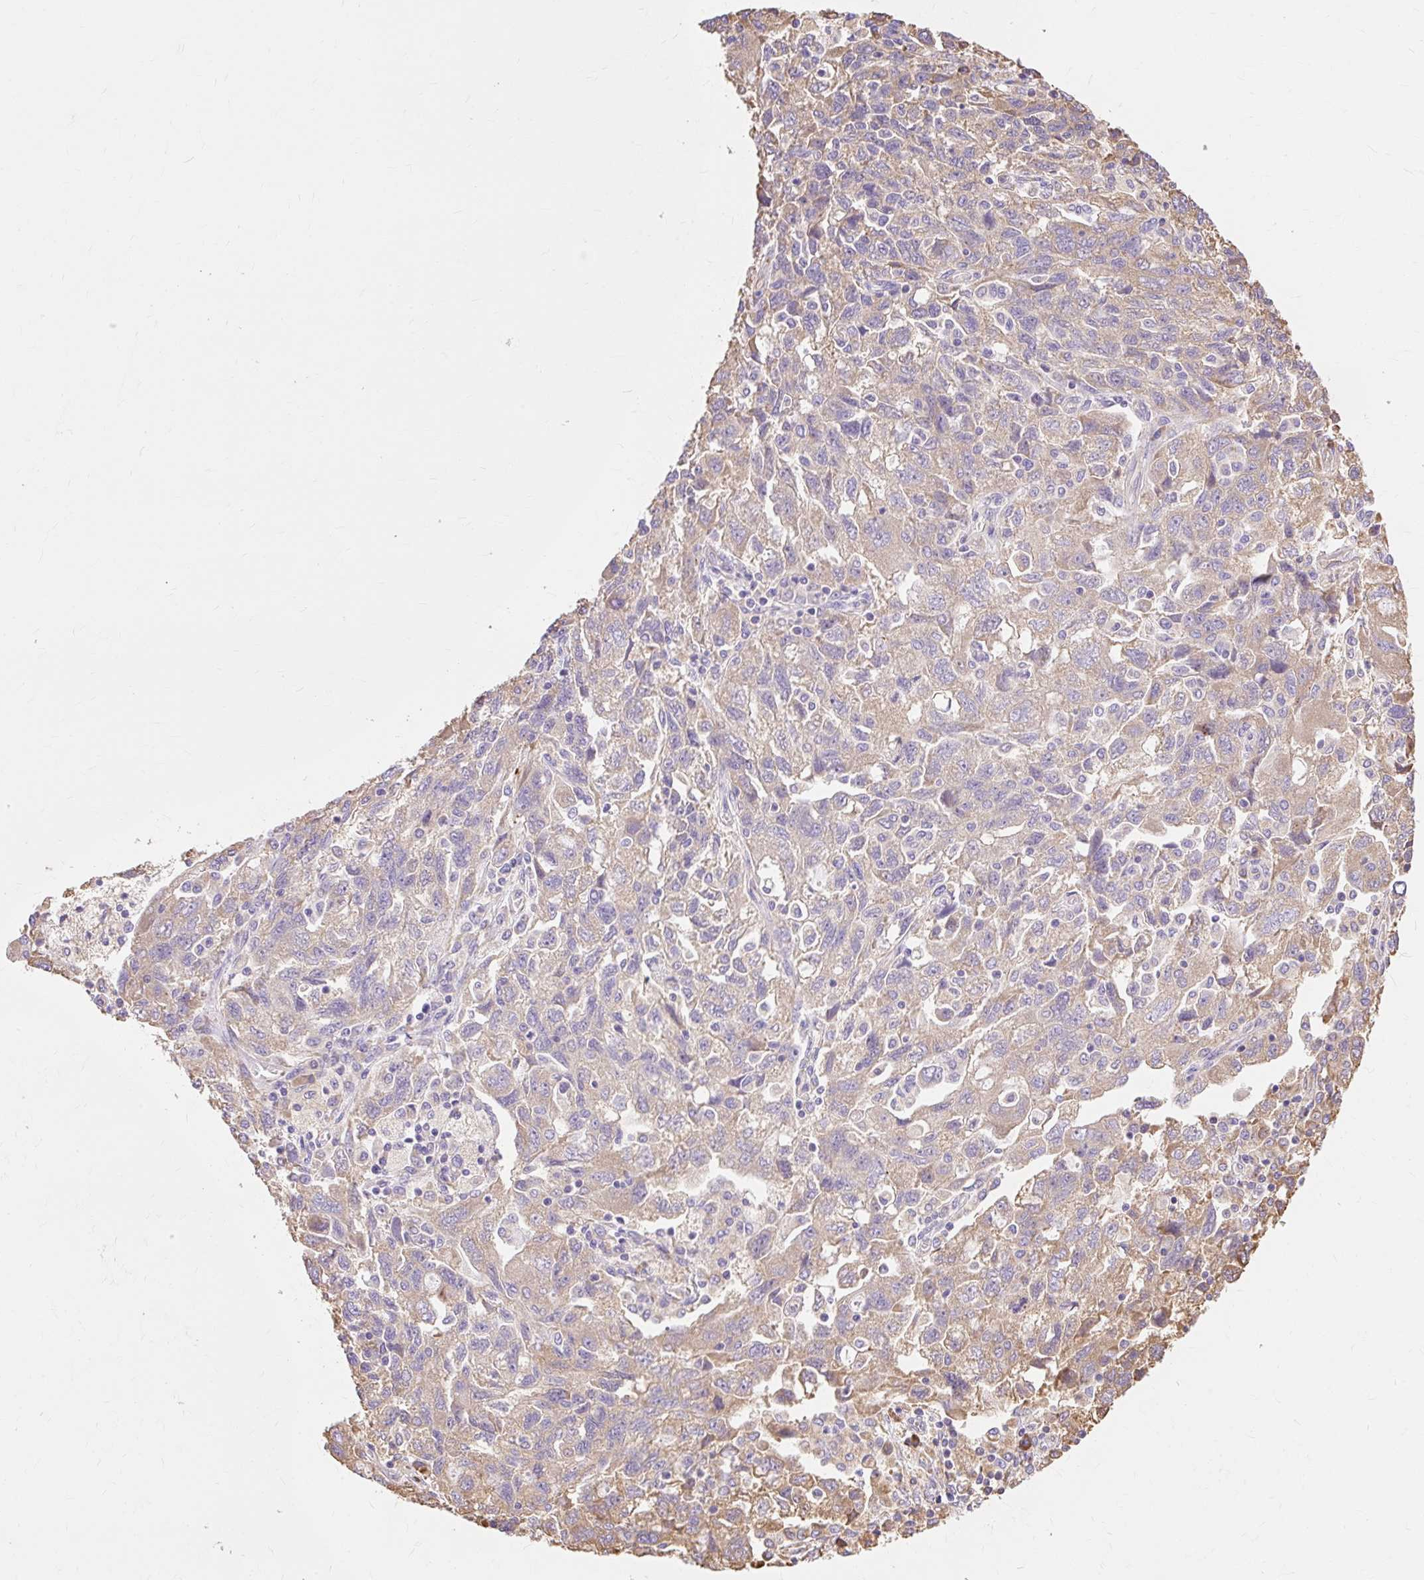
{"staining": {"intensity": "weak", "quantity": "25%-75%", "location": "cytoplasmic/membranous"}, "tissue": "ovarian cancer", "cell_type": "Tumor cells", "image_type": "cancer", "snomed": [{"axis": "morphology", "description": "Carcinoma, NOS"}, {"axis": "morphology", "description": "Cystadenocarcinoma, serous, NOS"}, {"axis": "topography", "description": "Ovary"}], "caption": "Serous cystadenocarcinoma (ovarian) stained with a protein marker displays weak staining in tumor cells.", "gene": "RPS17", "patient": {"sex": "female", "age": 69}}